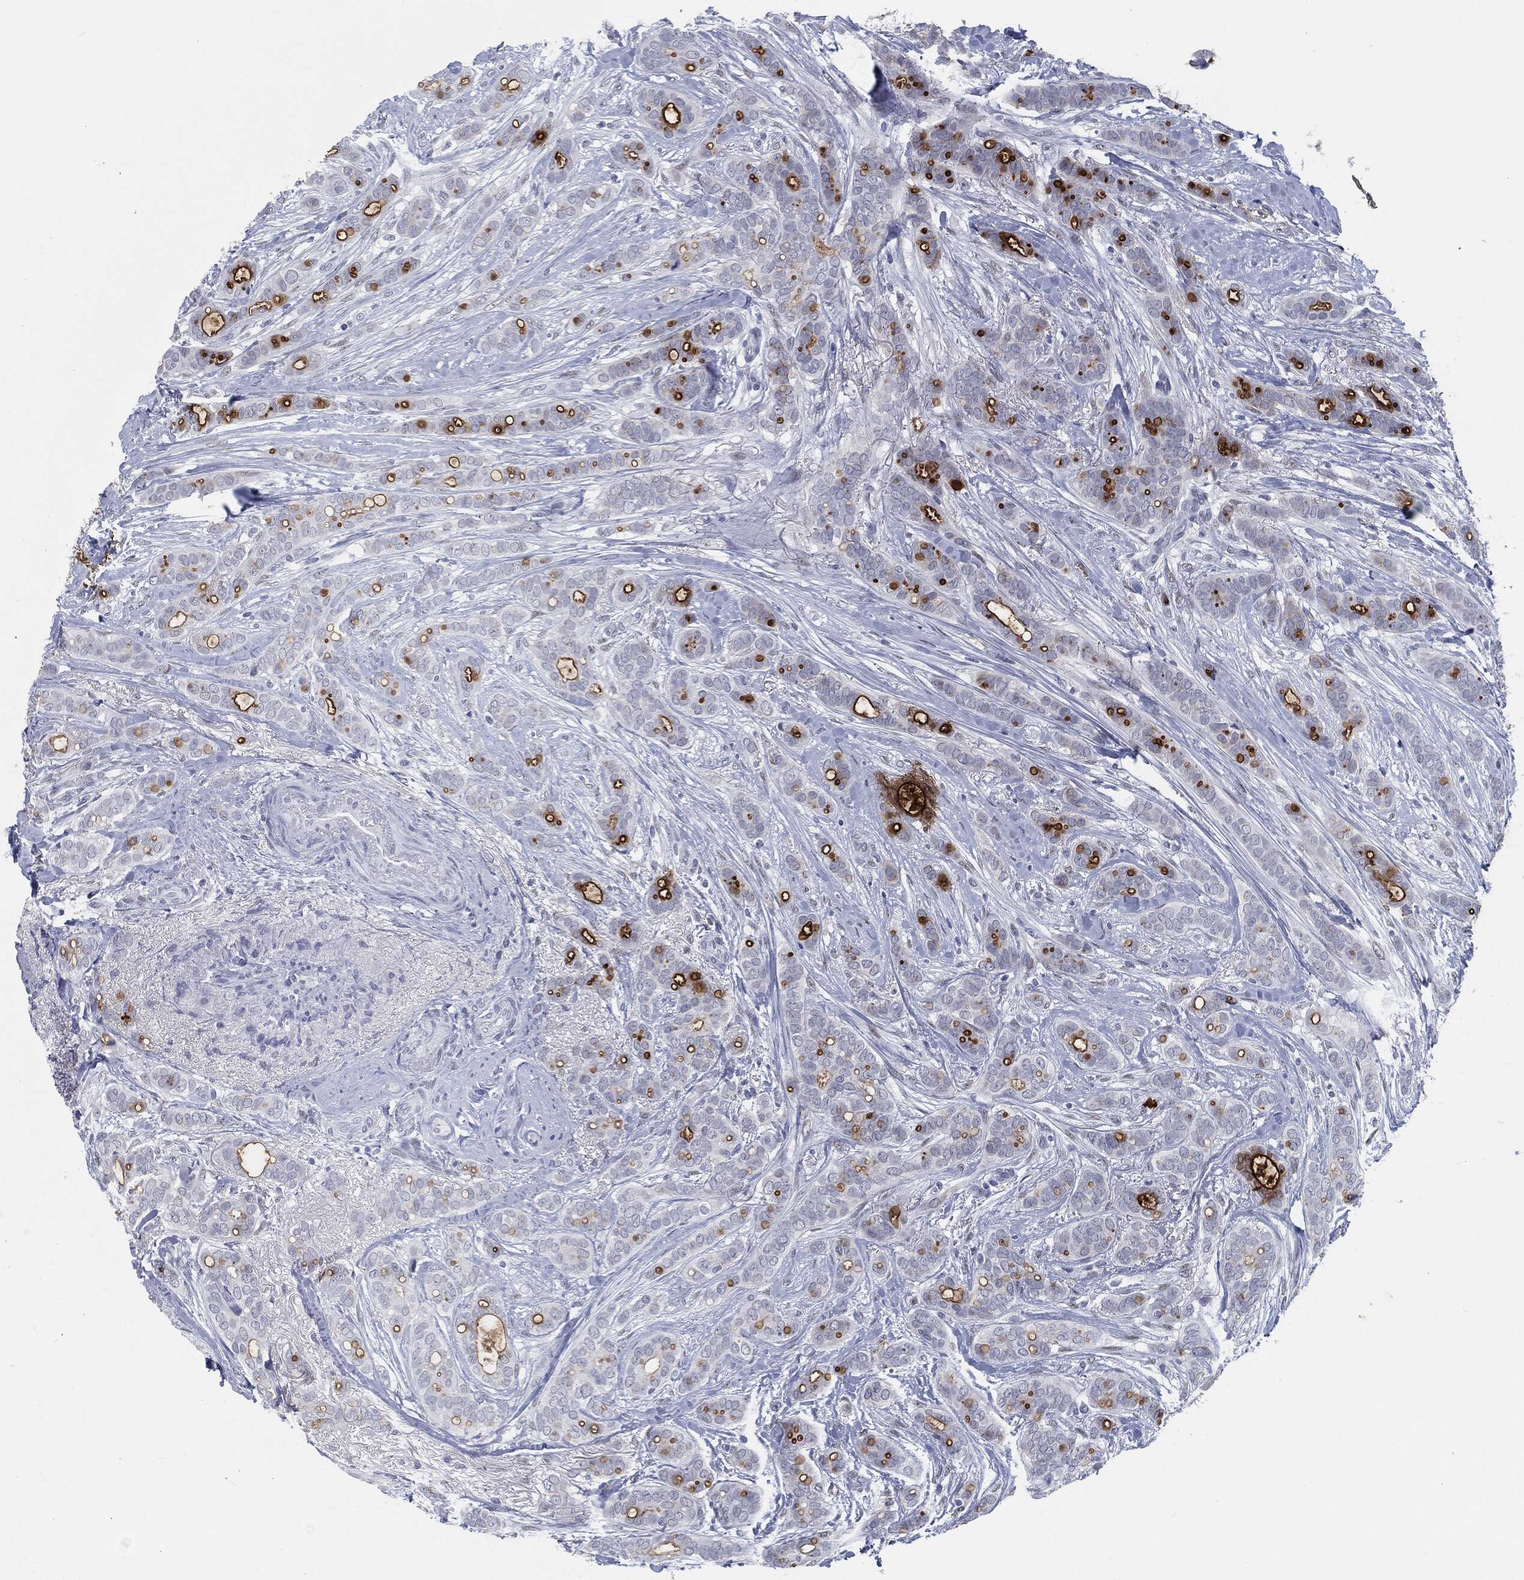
{"staining": {"intensity": "strong", "quantity": "25%-75%", "location": "cytoplasmic/membranous"}, "tissue": "breast cancer", "cell_type": "Tumor cells", "image_type": "cancer", "snomed": [{"axis": "morphology", "description": "Duct carcinoma"}, {"axis": "topography", "description": "Breast"}], "caption": "Protein analysis of intraductal carcinoma (breast) tissue displays strong cytoplasmic/membranous positivity in about 25%-75% of tumor cells.", "gene": "PROM1", "patient": {"sex": "female", "age": 51}}